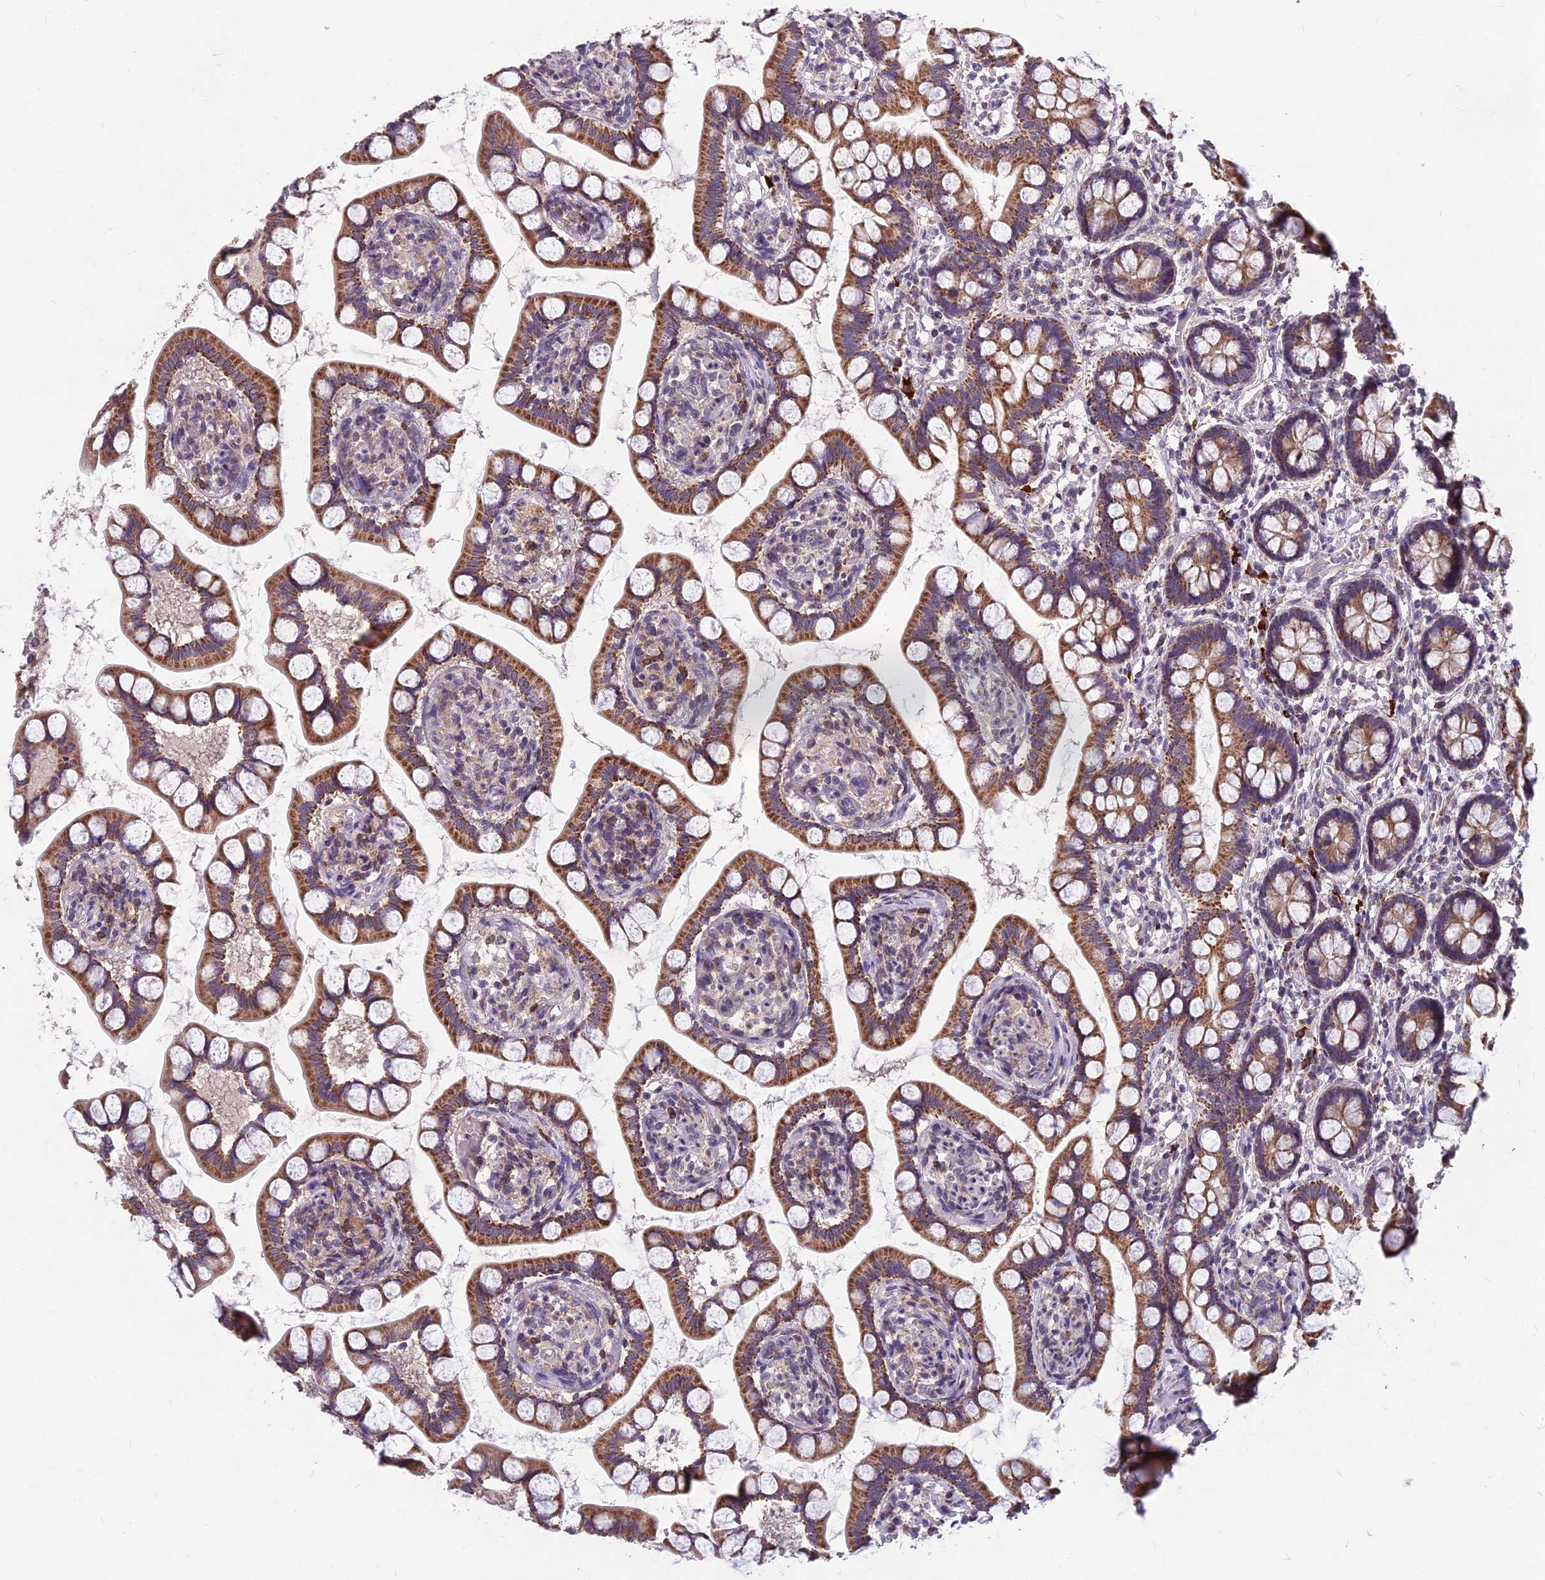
{"staining": {"intensity": "strong", "quantity": ">75%", "location": "cytoplasmic/membranous"}, "tissue": "small intestine", "cell_type": "Glandular cells", "image_type": "normal", "snomed": [{"axis": "morphology", "description": "Normal tissue, NOS"}, {"axis": "topography", "description": "Small intestine"}], "caption": "Immunohistochemistry (IHC) of unremarkable small intestine displays high levels of strong cytoplasmic/membranous expression in approximately >75% of glandular cells.", "gene": "ENSG00000188897", "patient": {"sex": "male", "age": 52}}